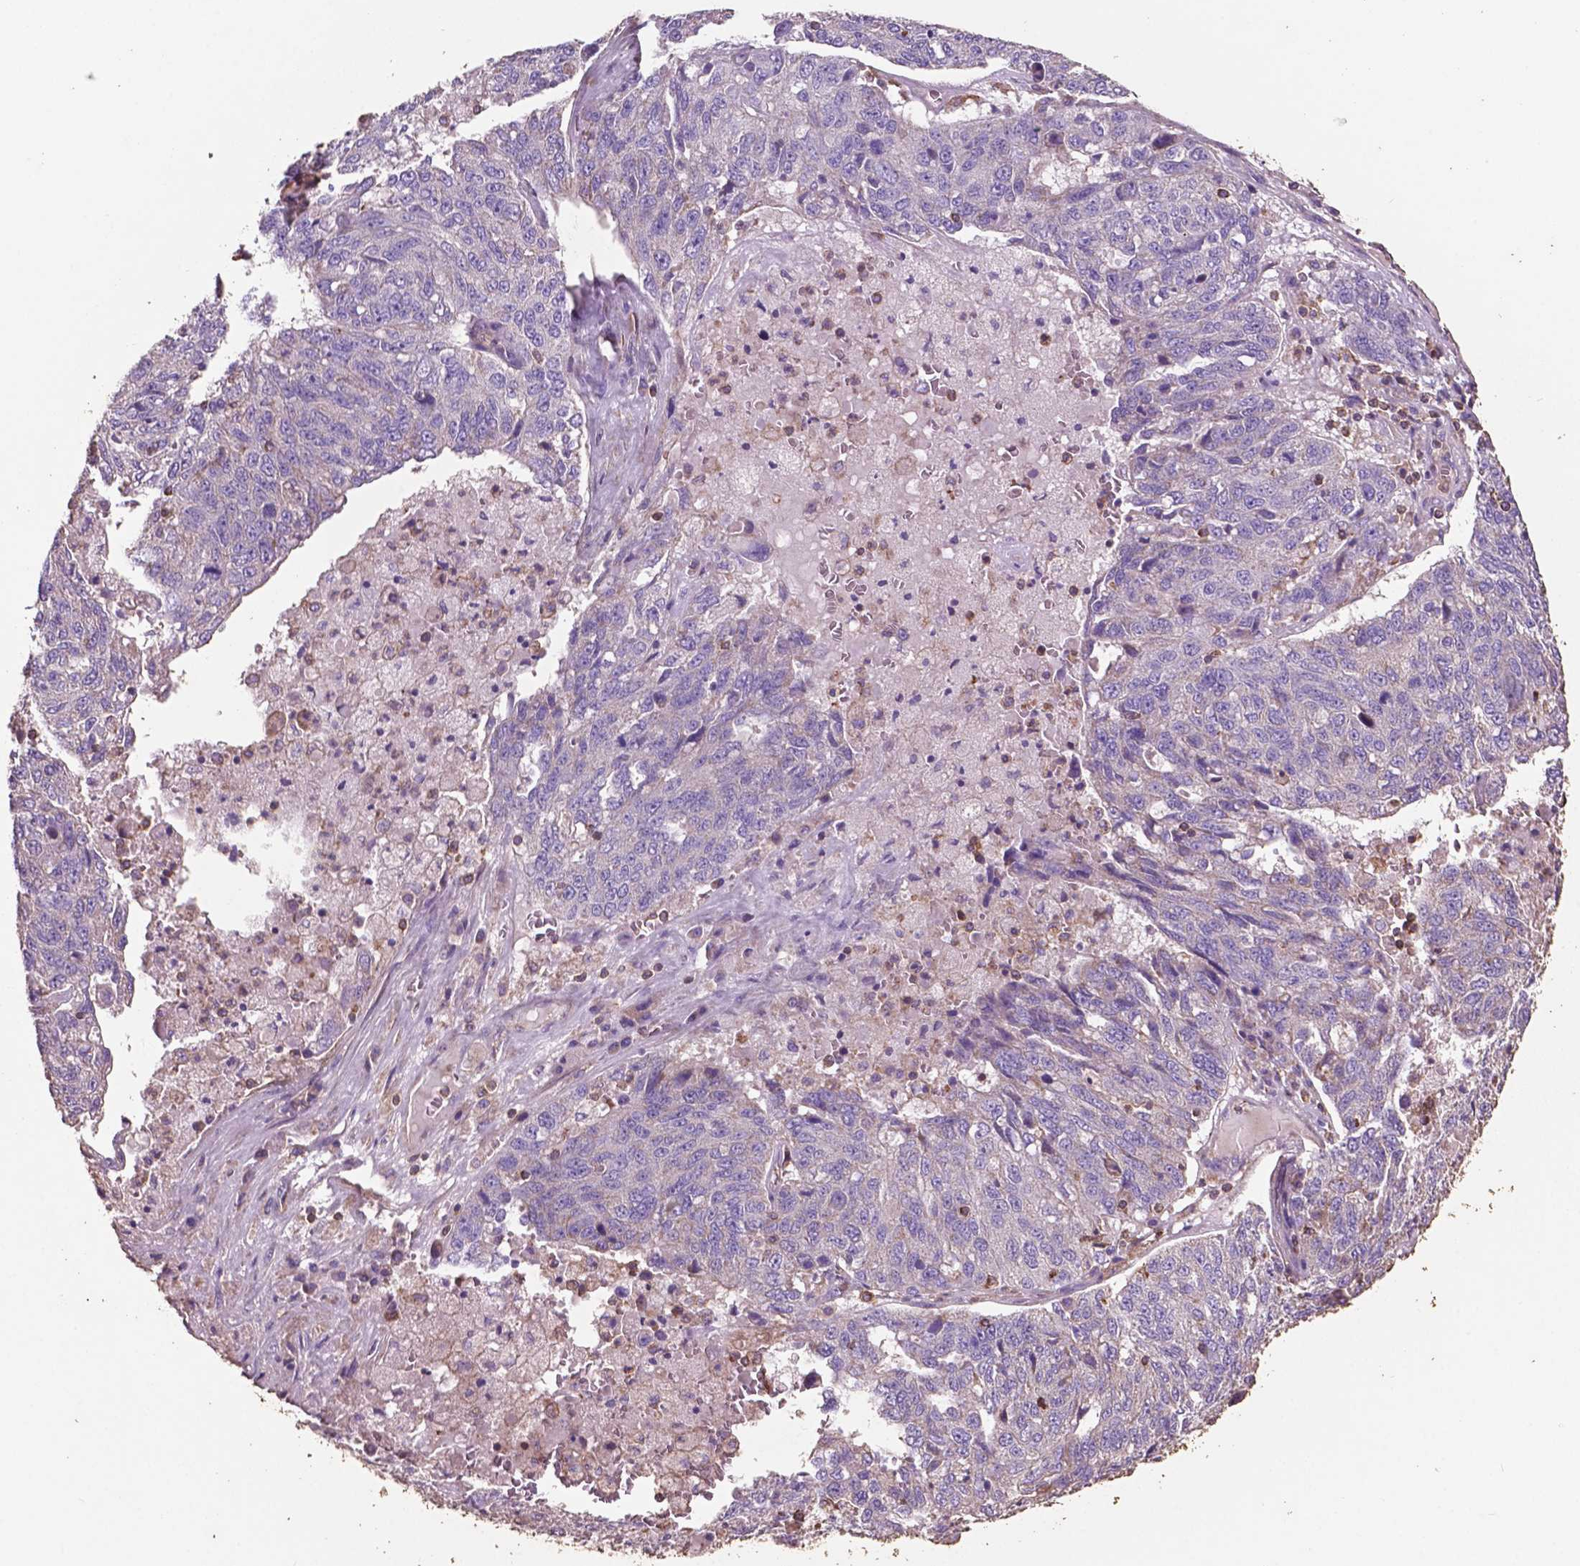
{"staining": {"intensity": "negative", "quantity": "none", "location": "none"}, "tissue": "ovarian cancer", "cell_type": "Tumor cells", "image_type": "cancer", "snomed": [{"axis": "morphology", "description": "Cystadenocarcinoma, serous, NOS"}, {"axis": "topography", "description": "Ovary"}], "caption": "Immunohistochemistry of human serous cystadenocarcinoma (ovarian) displays no staining in tumor cells.", "gene": "COMMD4", "patient": {"sex": "female", "age": 71}}